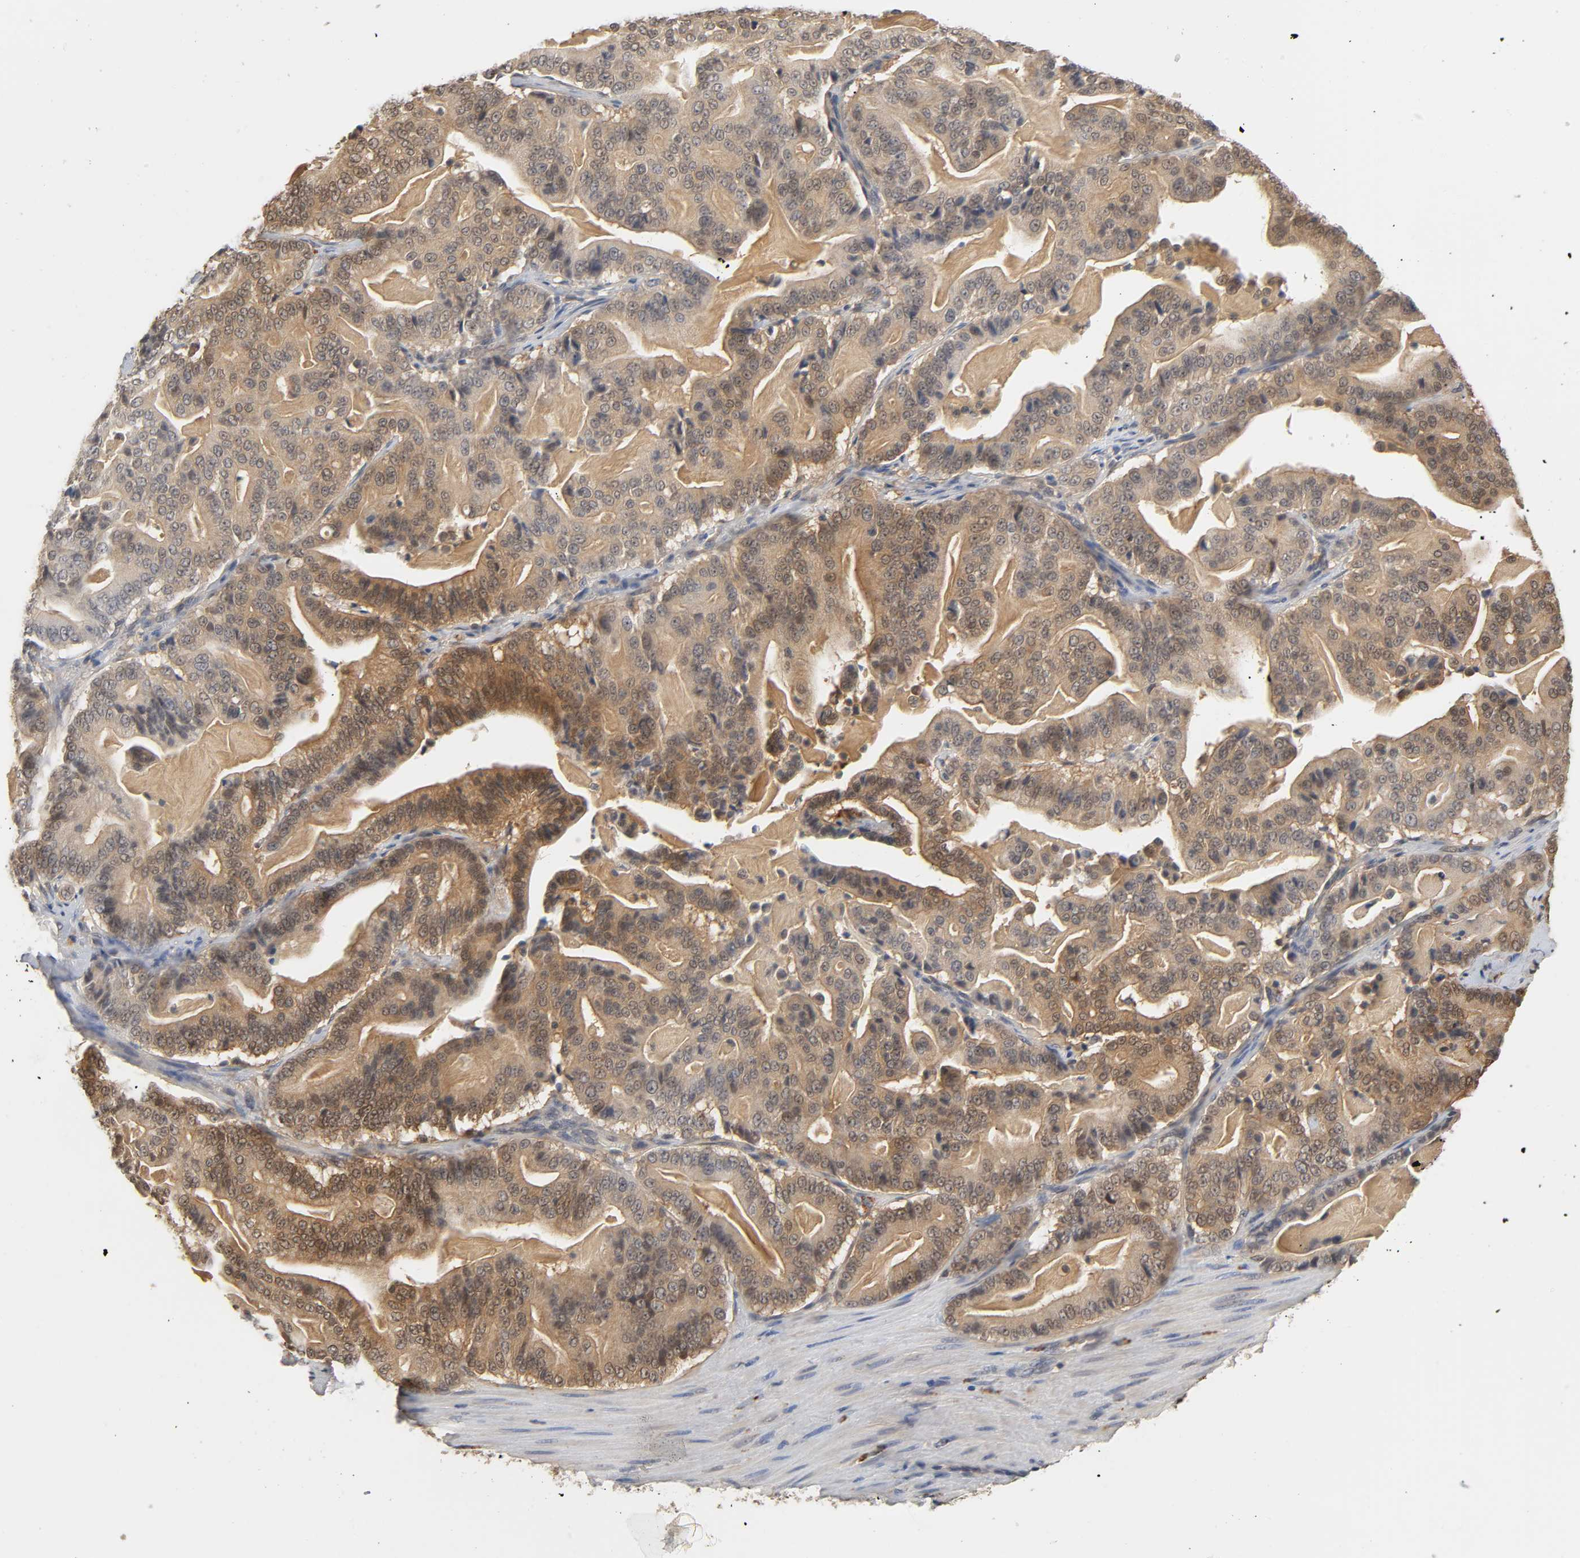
{"staining": {"intensity": "moderate", "quantity": ">75%", "location": "cytoplasmic/membranous"}, "tissue": "pancreatic cancer", "cell_type": "Tumor cells", "image_type": "cancer", "snomed": [{"axis": "morphology", "description": "Adenocarcinoma, NOS"}, {"axis": "topography", "description": "Pancreas"}], "caption": "Pancreatic cancer (adenocarcinoma) stained with a brown dye displays moderate cytoplasmic/membranous positive staining in about >75% of tumor cells.", "gene": "MIF", "patient": {"sex": "male", "age": 63}}